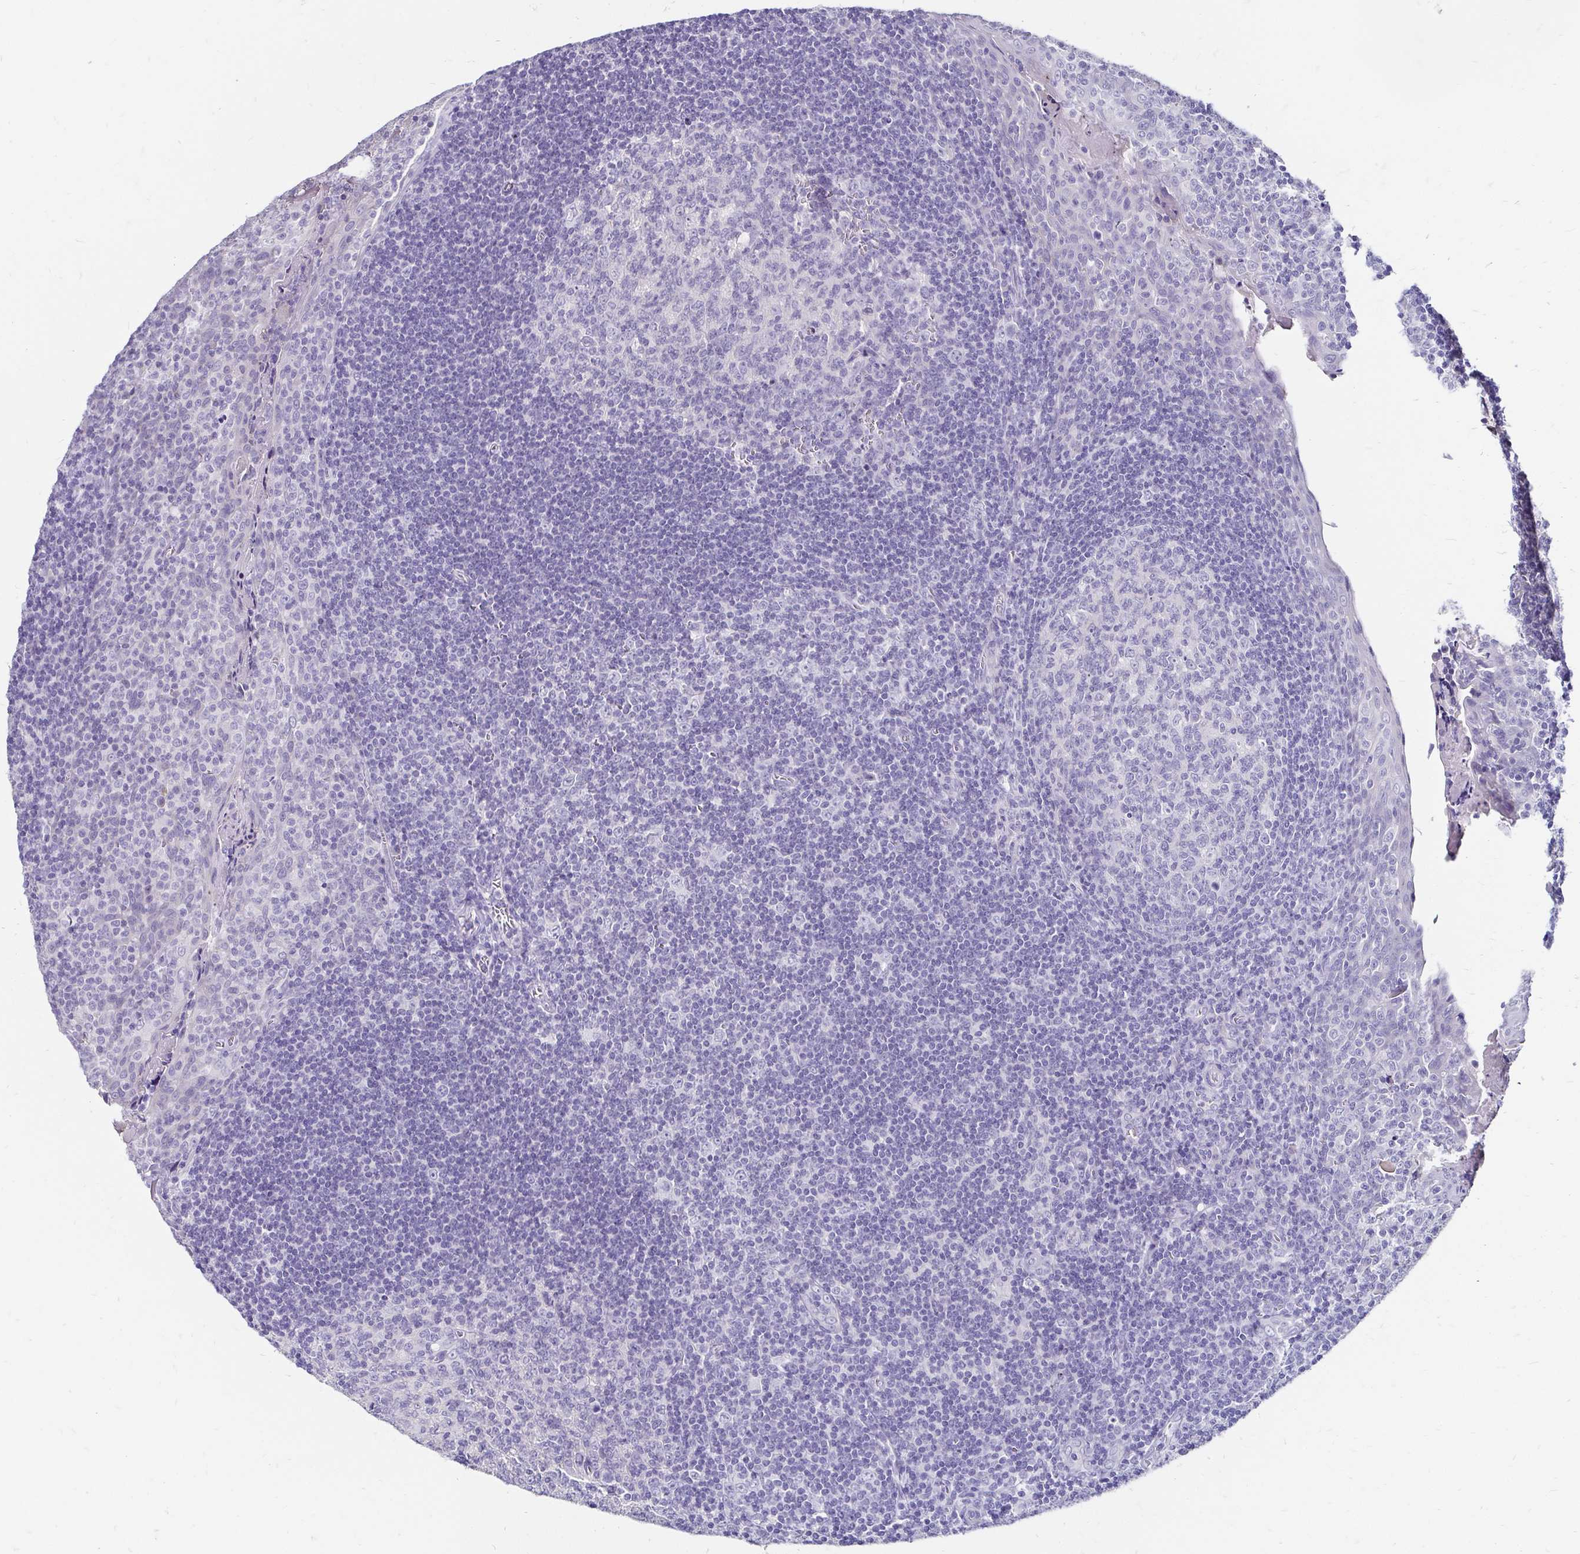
{"staining": {"intensity": "negative", "quantity": "none", "location": "none"}, "tissue": "tonsil", "cell_type": "Germinal center cells", "image_type": "normal", "snomed": [{"axis": "morphology", "description": "Normal tissue, NOS"}, {"axis": "morphology", "description": "Inflammation, NOS"}, {"axis": "topography", "description": "Tonsil"}], "caption": "High power microscopy micrograph of an immunohistochemistry (IHC) micrograph of benign tonsil, revealing no significant expression in germinal center cells. Brightfield microscopy of IHC stained with DAB (brown) and hematoxylin (blue), captured at high magnification.", "gene": "SCG3", "patient": {"sex": "female", "age": 31}}